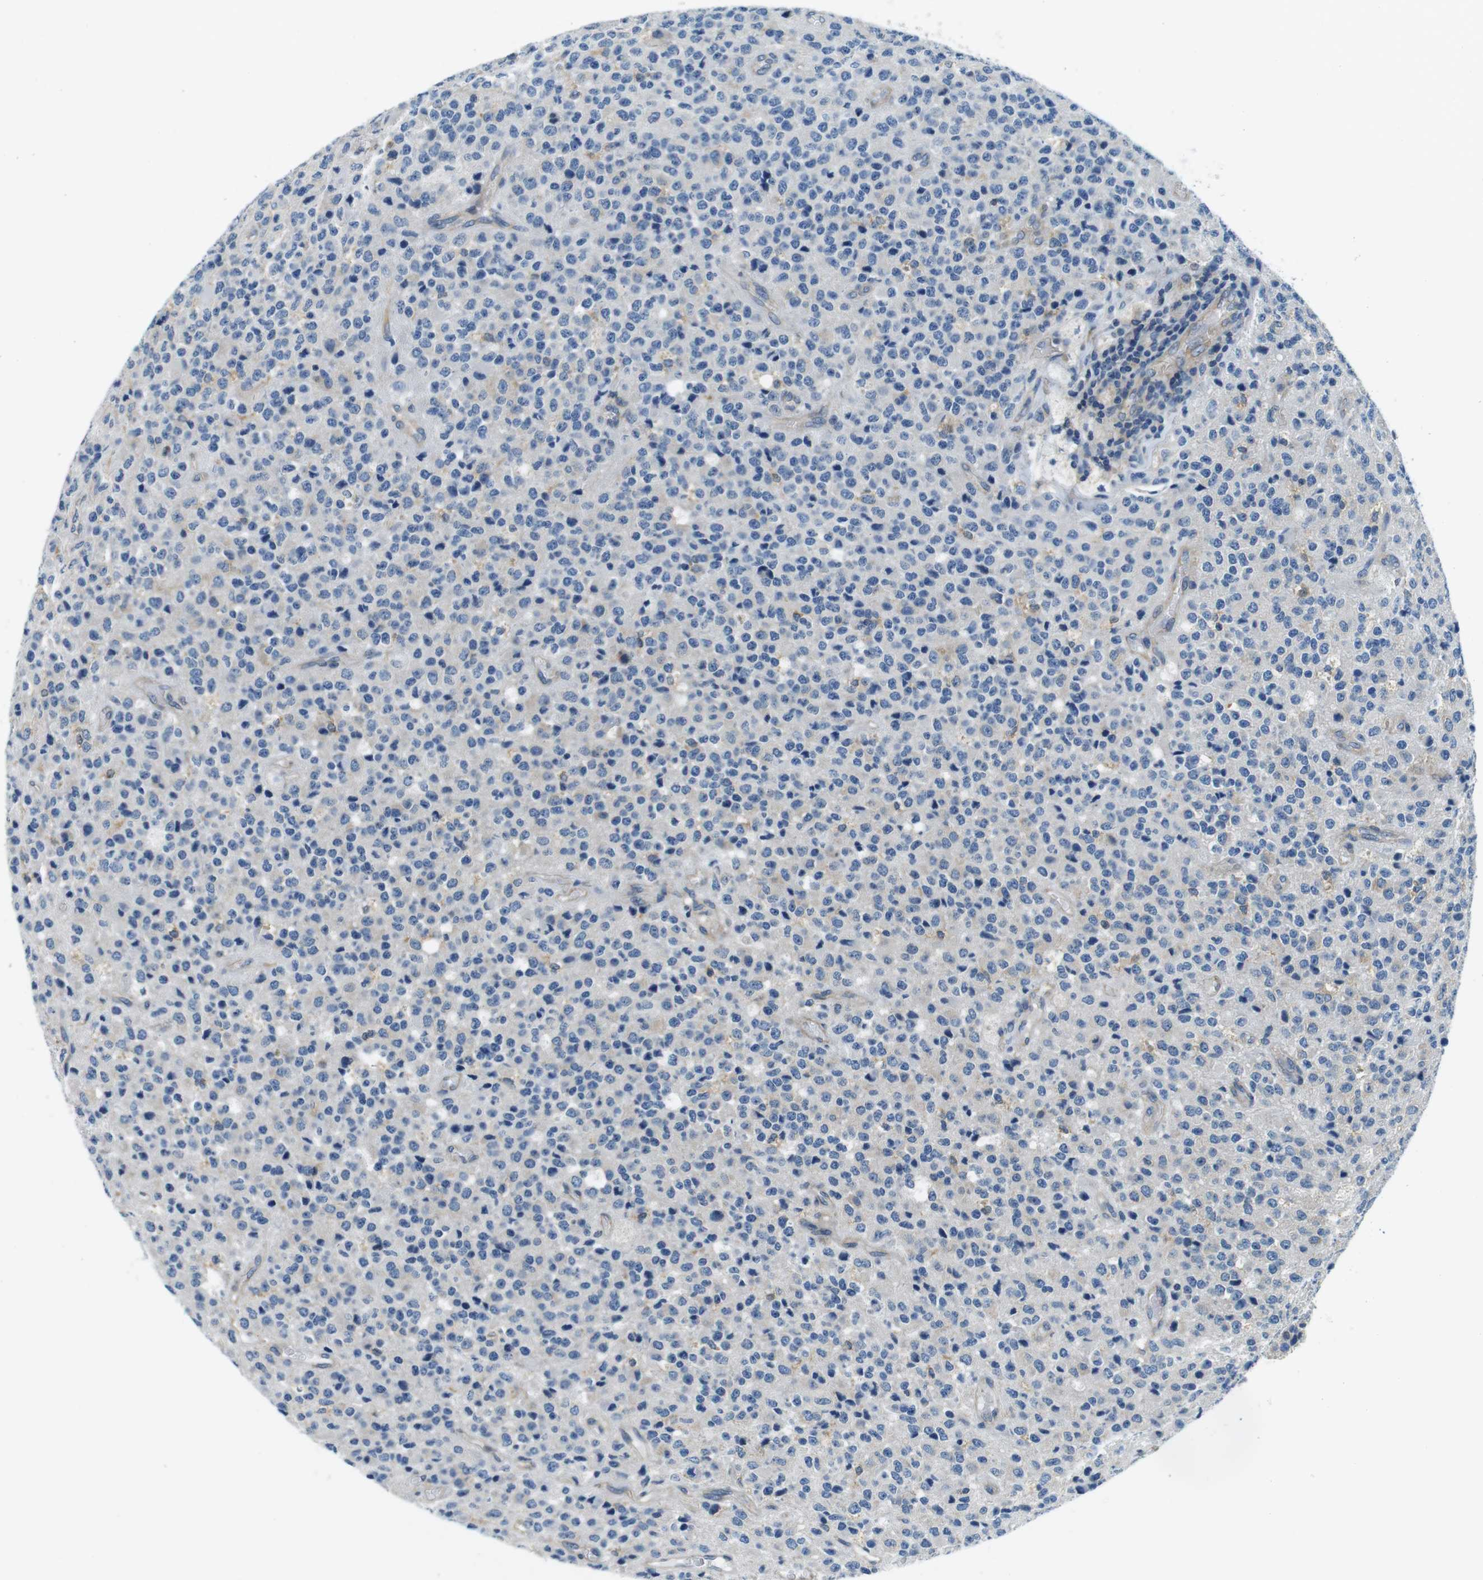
{"staining": {"intensity": "weak", "quantity": "<25%", "location": "cytoplasmic/membranous"}, "tissue": "glioma", "cell_type": "Tumor cells", "image_type": "cancer", "snomed": [{"axis": "morphology", "description": "Glioma, malignant, High grade"}, {"axis": "topography", "description": "pancreas cauda"}], "caption": "DAB (3,3'-diaminobenzidine) immunohistochemical staining of human glioma demonstrates no significant staining in tumor cells. (Stains: DAB immunohistochemistry (IHC) with hematoxylin counter stain, Microscopy: brightfield microscopy at high magnification).", "gene": "EIF2B5", "patient": {"sex": "male", "age": 60}}